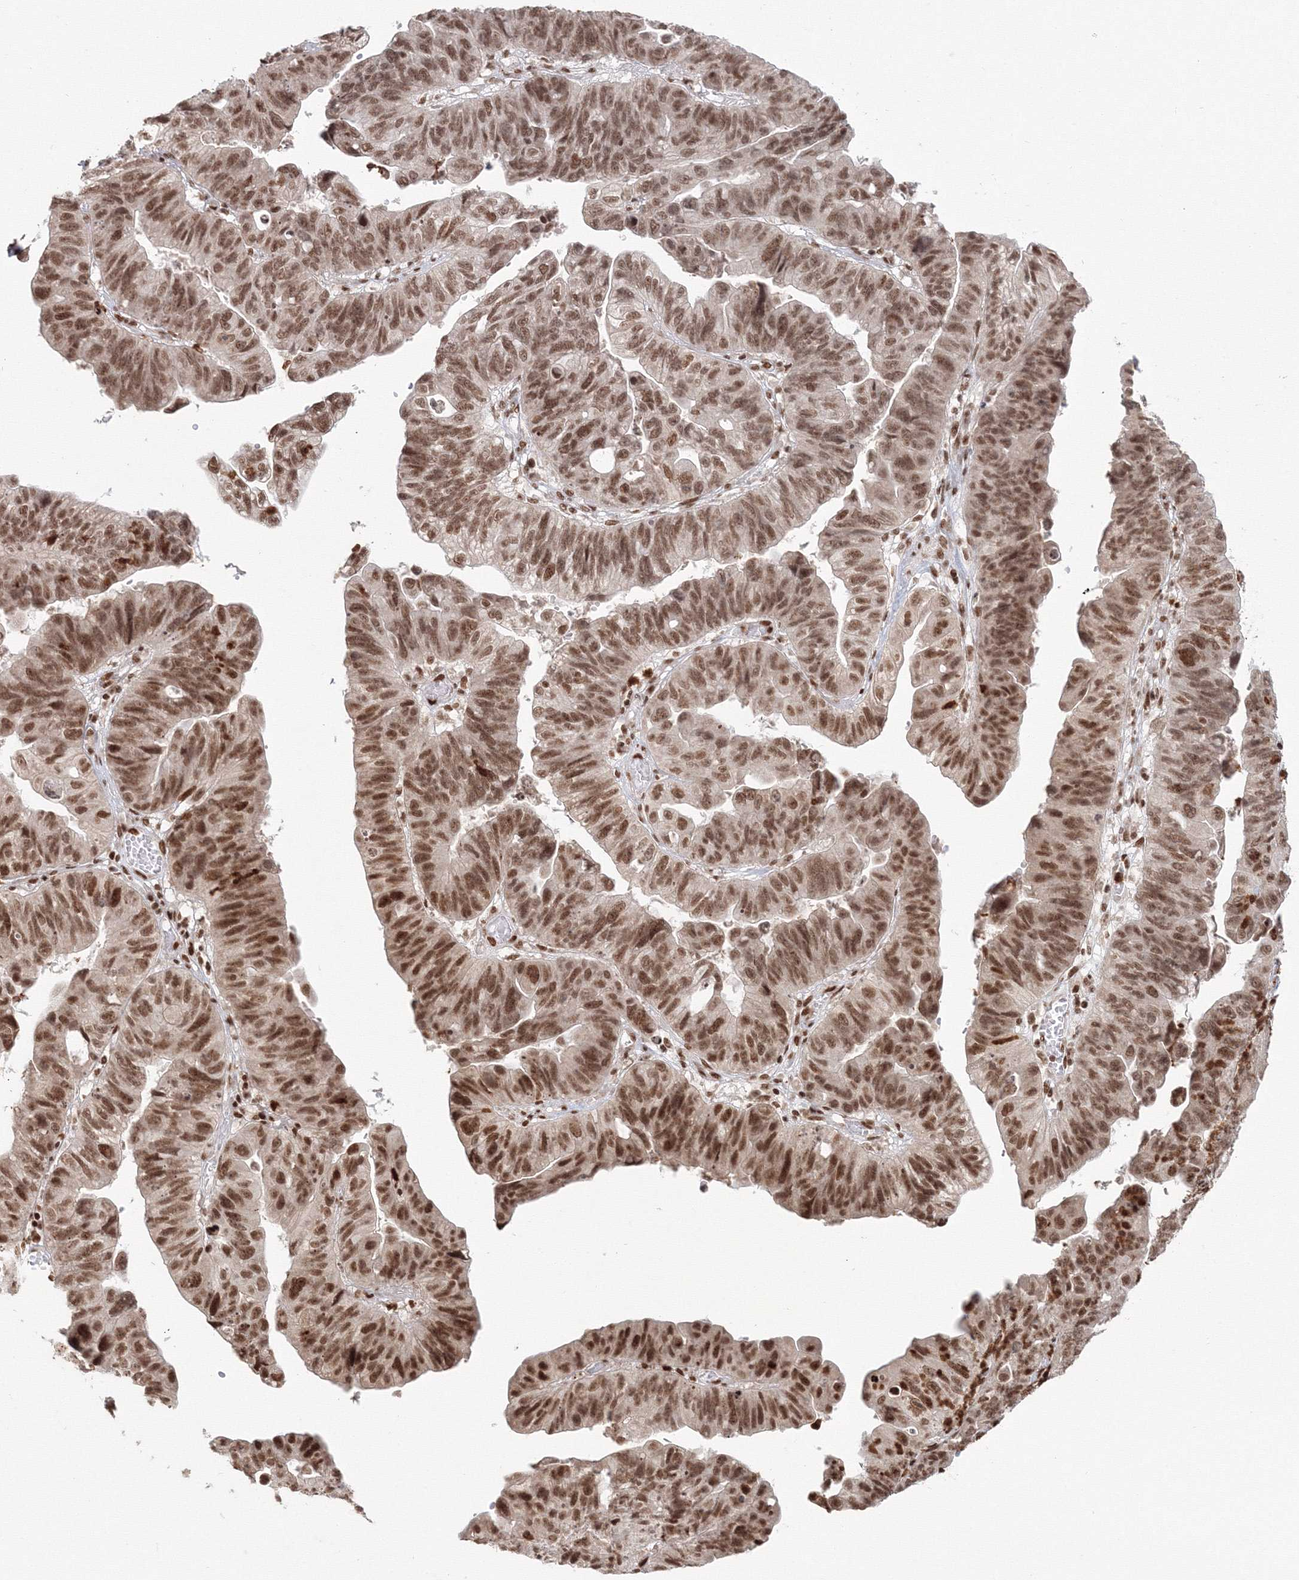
{"staining": {"intensity": "moderate", "quantity": ">75%", "location": "nuclear"}, "tissue": "stomach cancer", "cell_type": "Tumor cells", "image_type": "cancer", "snomed": [{"axis": "morphology", "description": "Adenocarcinoma, NOS"}, {"axis": "topography", "description": "Stomach"}], "caption": "A photomicrograph of human adenocarcinoma (stomach) stained for a protein displays moderate nuclear brown staining in tumor cells.", "gene": "KIF20A", "patient": {"sex": "male", "age": 59}}